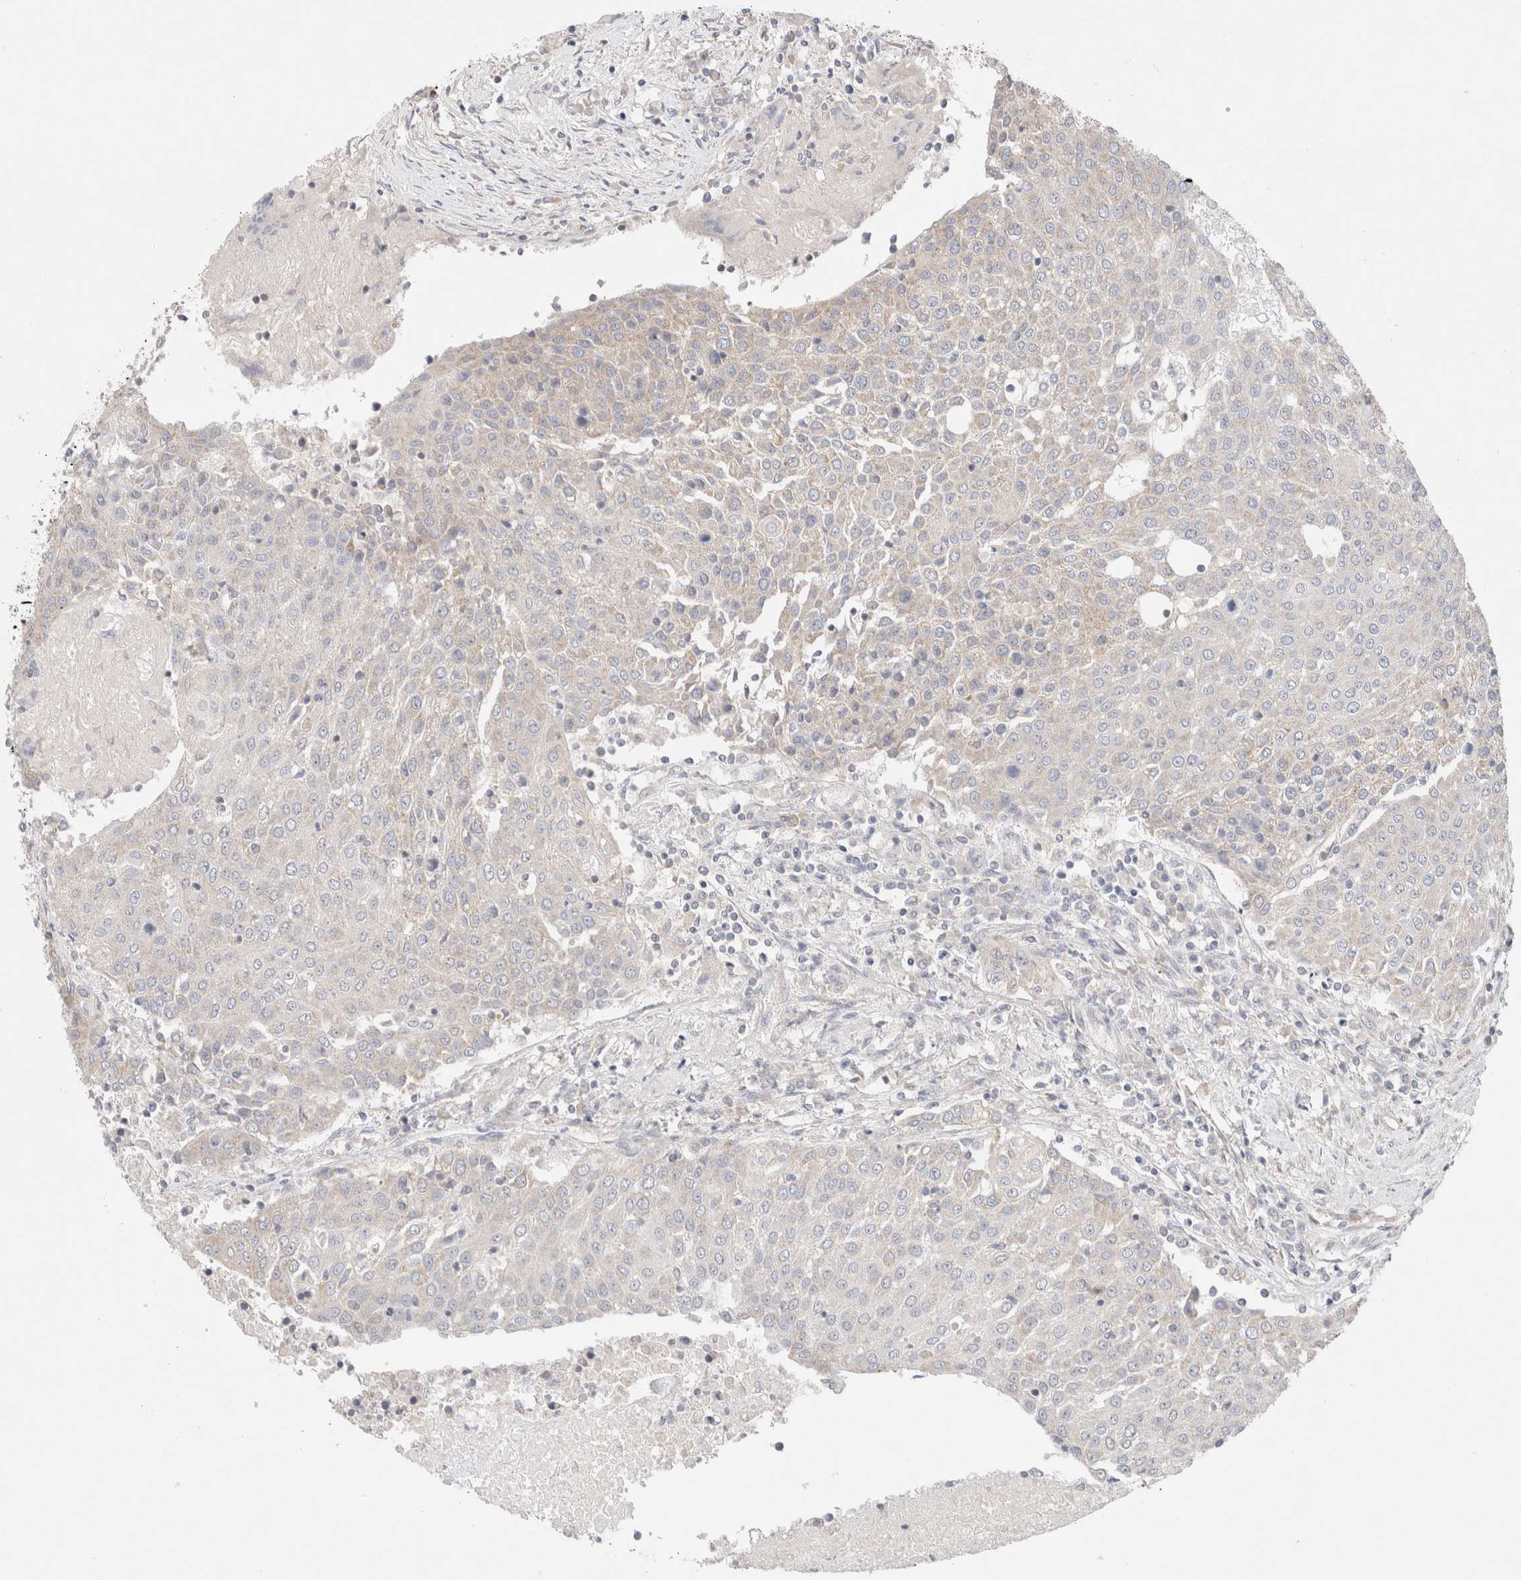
{"staining": {"intensity": "negative", "quantity": "none", "location": "none"}, "tissue": "urothelial cancer", "cell_type": "Tumor cells", "image_type": "cancer", "snomed": [{"axis": "morphology", "description": "Urothelial carcinoma, High grade"}, {"axis": "topography", "description": "Urinary bladder"}], "caption": "Immunohistochemistry photomicrograph of neoplastic tissue: human urothelial cancer stained with DAB exhibits no significant protein expression in tumor cells.", "gene": "ERI3", "patient": {"sex": "female", "age": 85}}